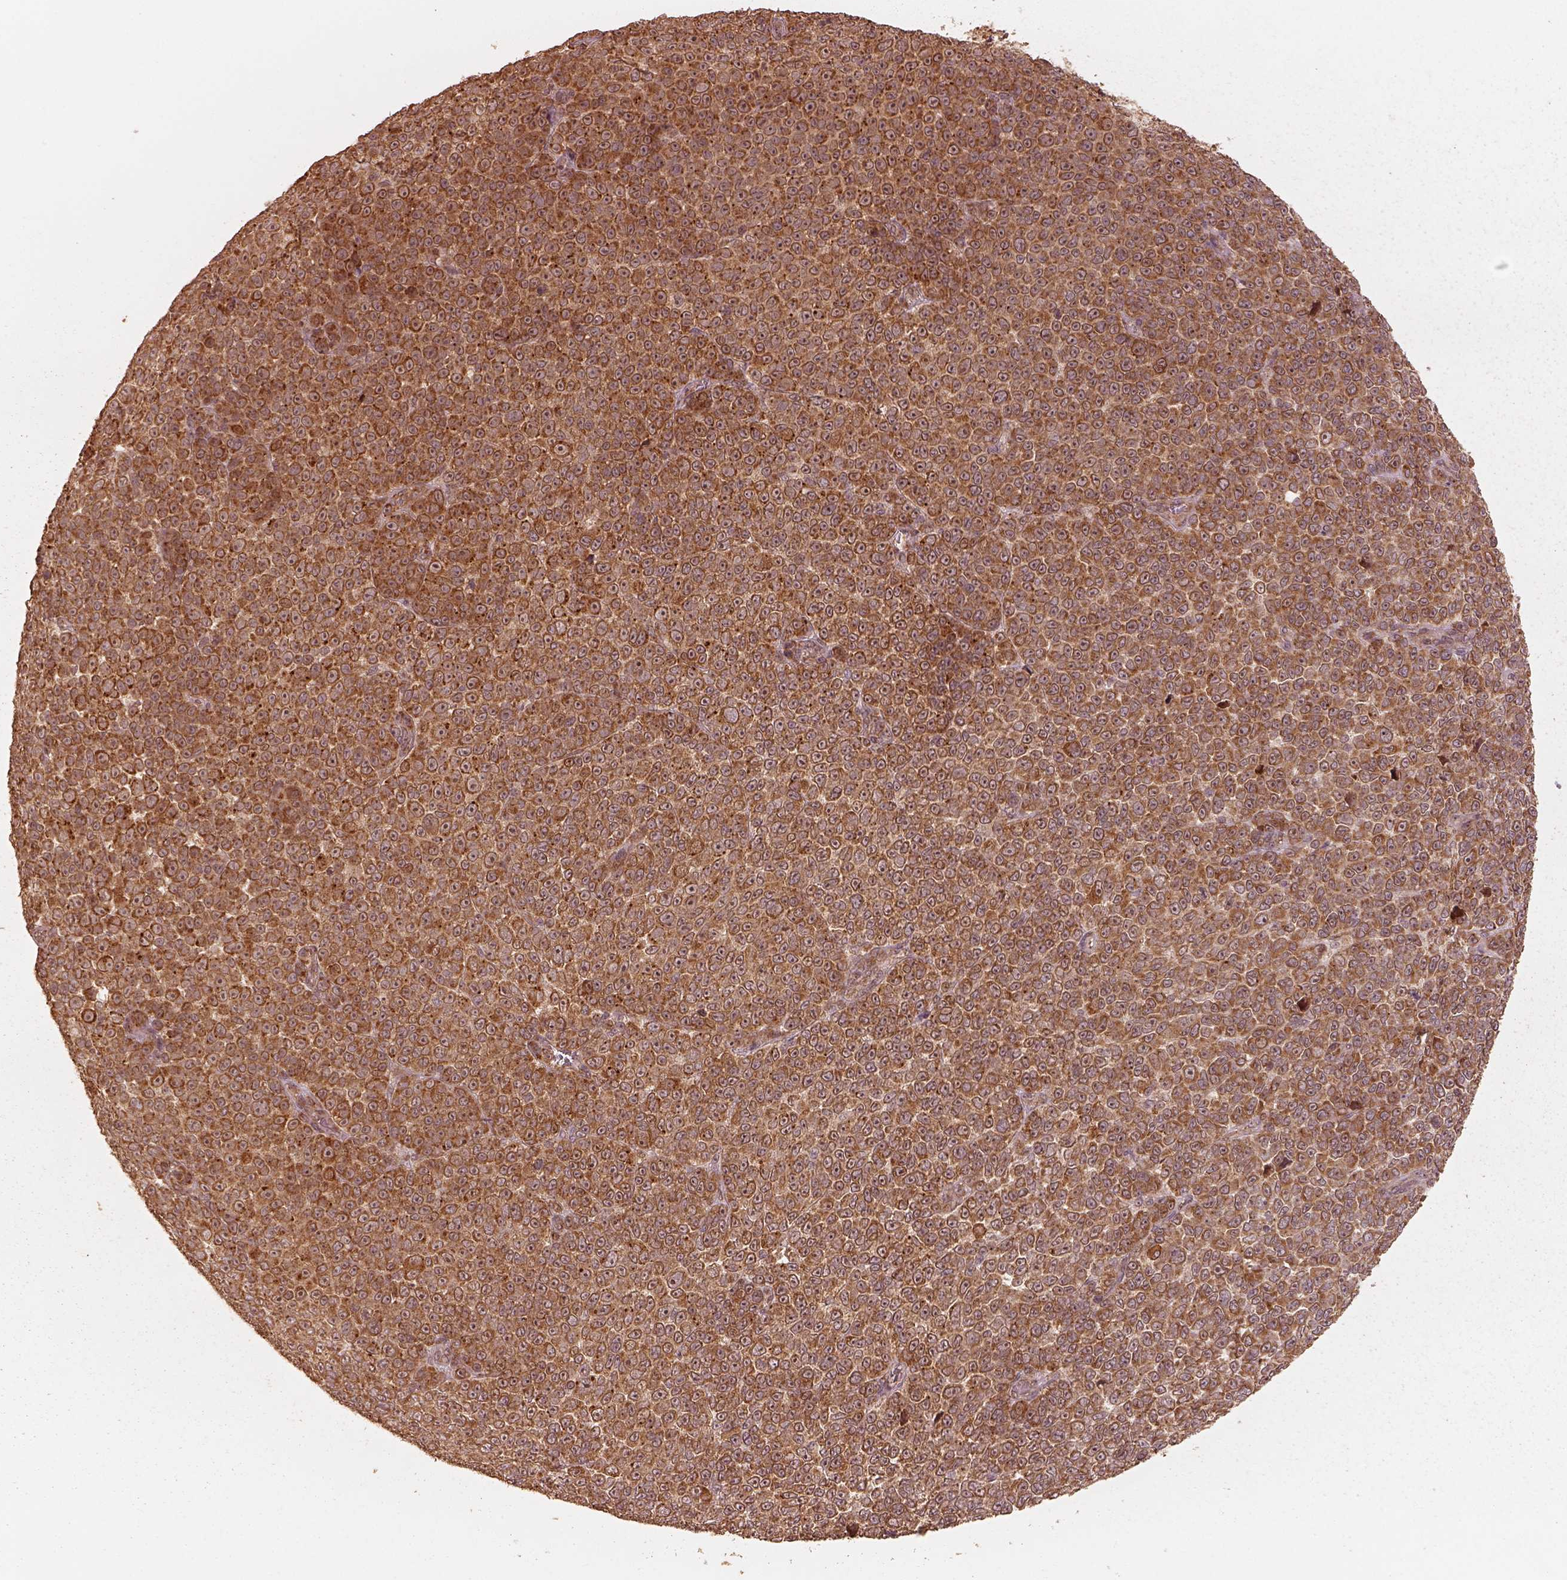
{"staining": {"intensity": "strong", "quantity": ">75%", "location": "cytoplasmic/membranous"}, "tissue": "melanoma", "cell_type": "Tumor cells", "image_type": "cancer", "snomed": [{"axis": "morphology", "description": "Malignant melanoma, NOS"}, {"axis": "topography", "description": "Skin"}], "caption": "Approximately >75% of tumor cells in human melanoma exhibit strong cytoplasmic/membranous protein expression as visualized by brown immunohistochemical staining.", "gene": "DNAJC25", "patient": {"sex": "female", "age": 95}}